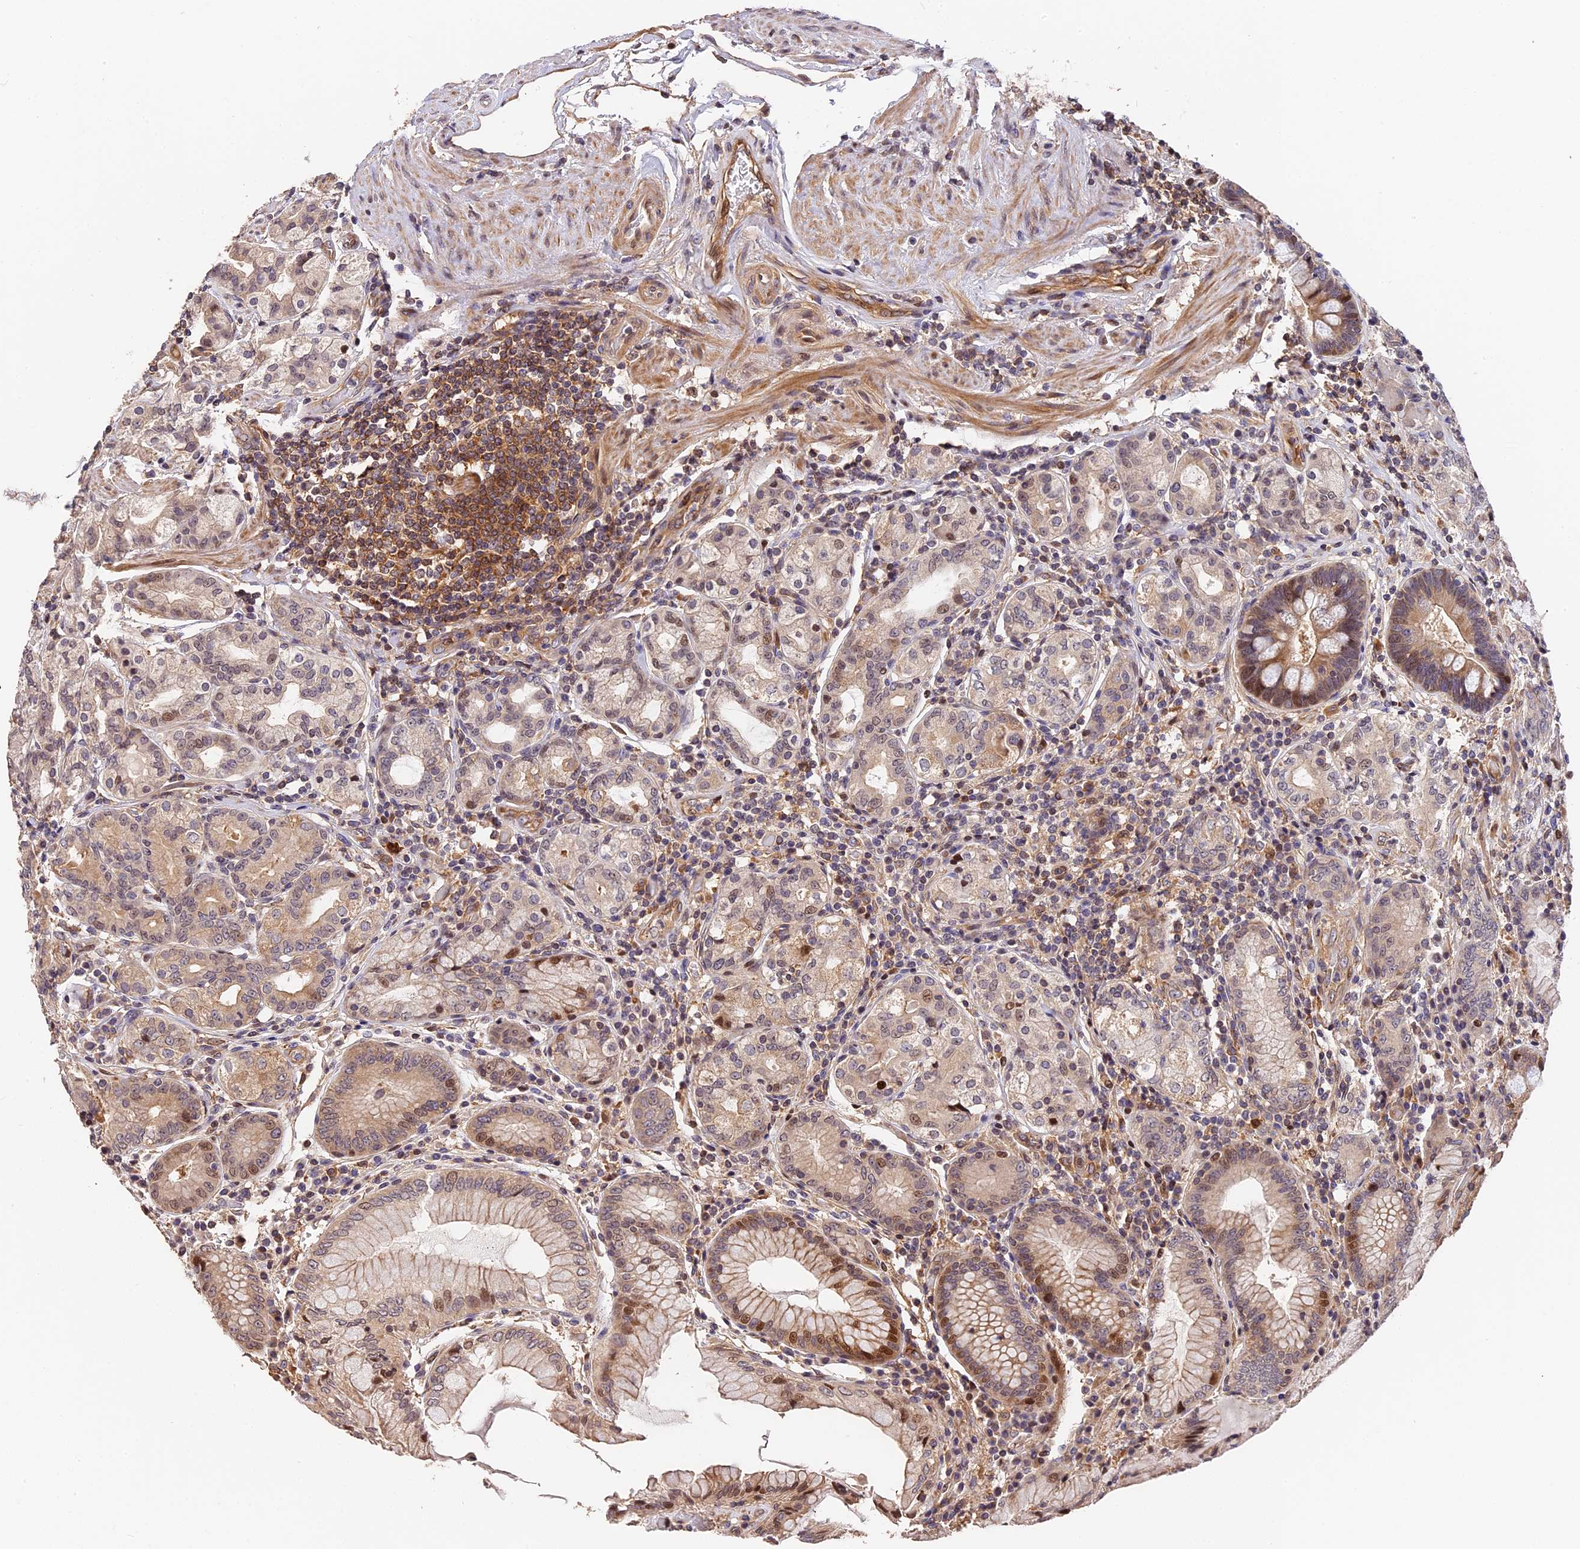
{"staining": {"intensity": "moderate", "quantity": "25%-75%", "location": "cytoplasmic/membranous,nuclear"}, "tissue": "stomach", "cell_type": "Glandular cells", "image_type": "normal", "snomed": [{"axis": "morphology", "description": "Normal tissue, NOS"}, {"axis": "topography", "description": "Stomach, upper"}, {"axis": "topography", "description": "Stomach, lower"}], "caption": "Unremarkable stomach was stained to show a protein in brown. There is medium levels of moderate cytoplasmic/membranous,nuclear expression in approximately 25%-75% of glandular cells. (DAB = brown stain, brightfield microscopy at high magnification).", "gene": "ARHGAP17", "patient": {"sex": "female", "age": 76}}